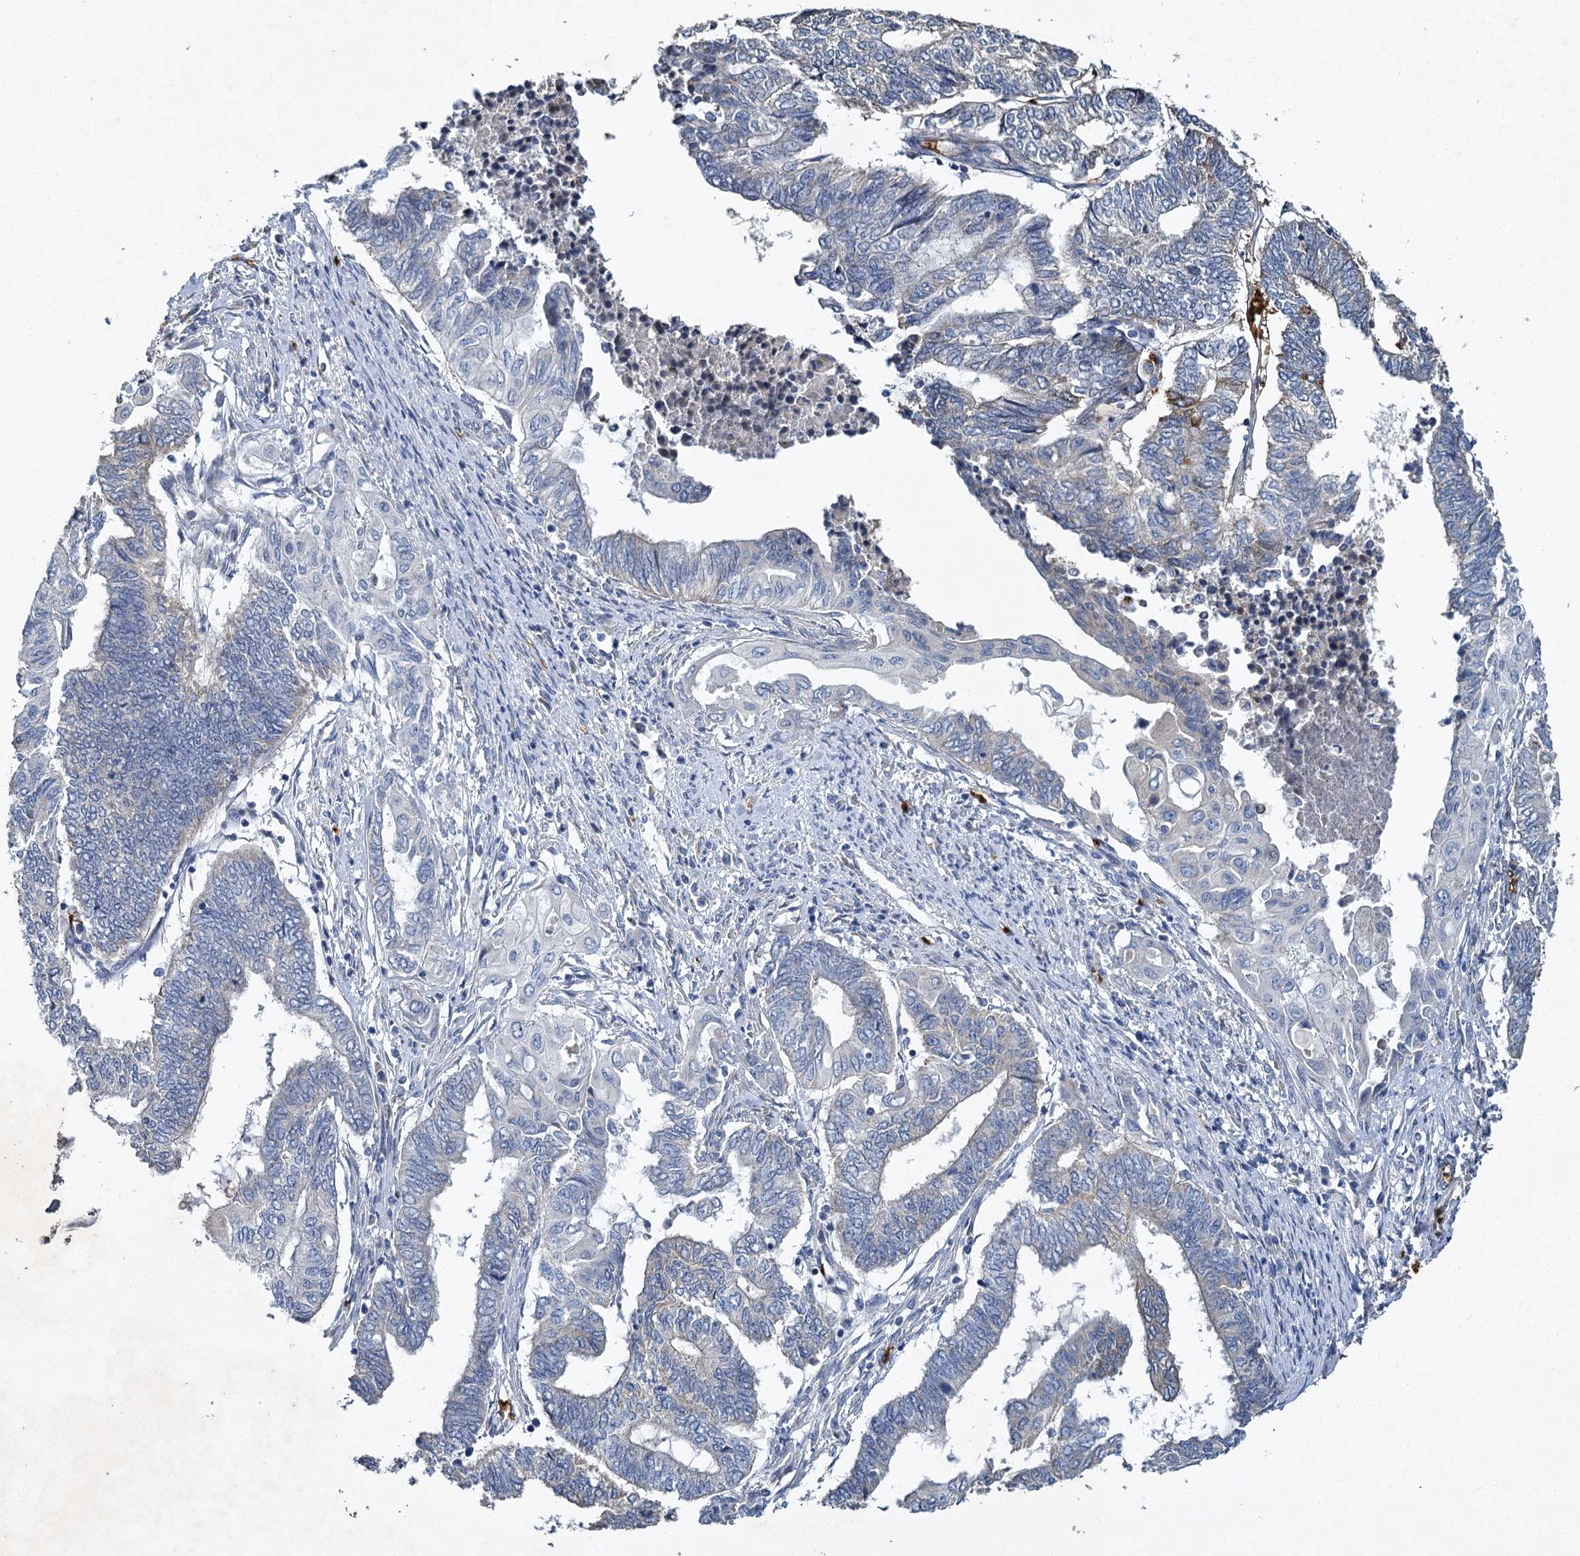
{"staining": {"intensity": "negative", "quantity": "none", "location": "none"}, "tissue": "endometrial cancer", "cell_type": "Tumor cells", "image_type": "cancer", "snomed": [{"axis": "morphology", "description": "Adenocarcinoma, NOS"}, {"axis": "topography", "description": "Uterus"}, {"axis": "topography", "description": "Endometrium"}], "caption": "Immunohistochemistry histopathology image of adenocarcinoma (endometrial) stained for a protein (brown), which demonstrates no expression in tumor cells.", "gene": "BCS1L", "patient": {"sex": "female", "age": 70}}